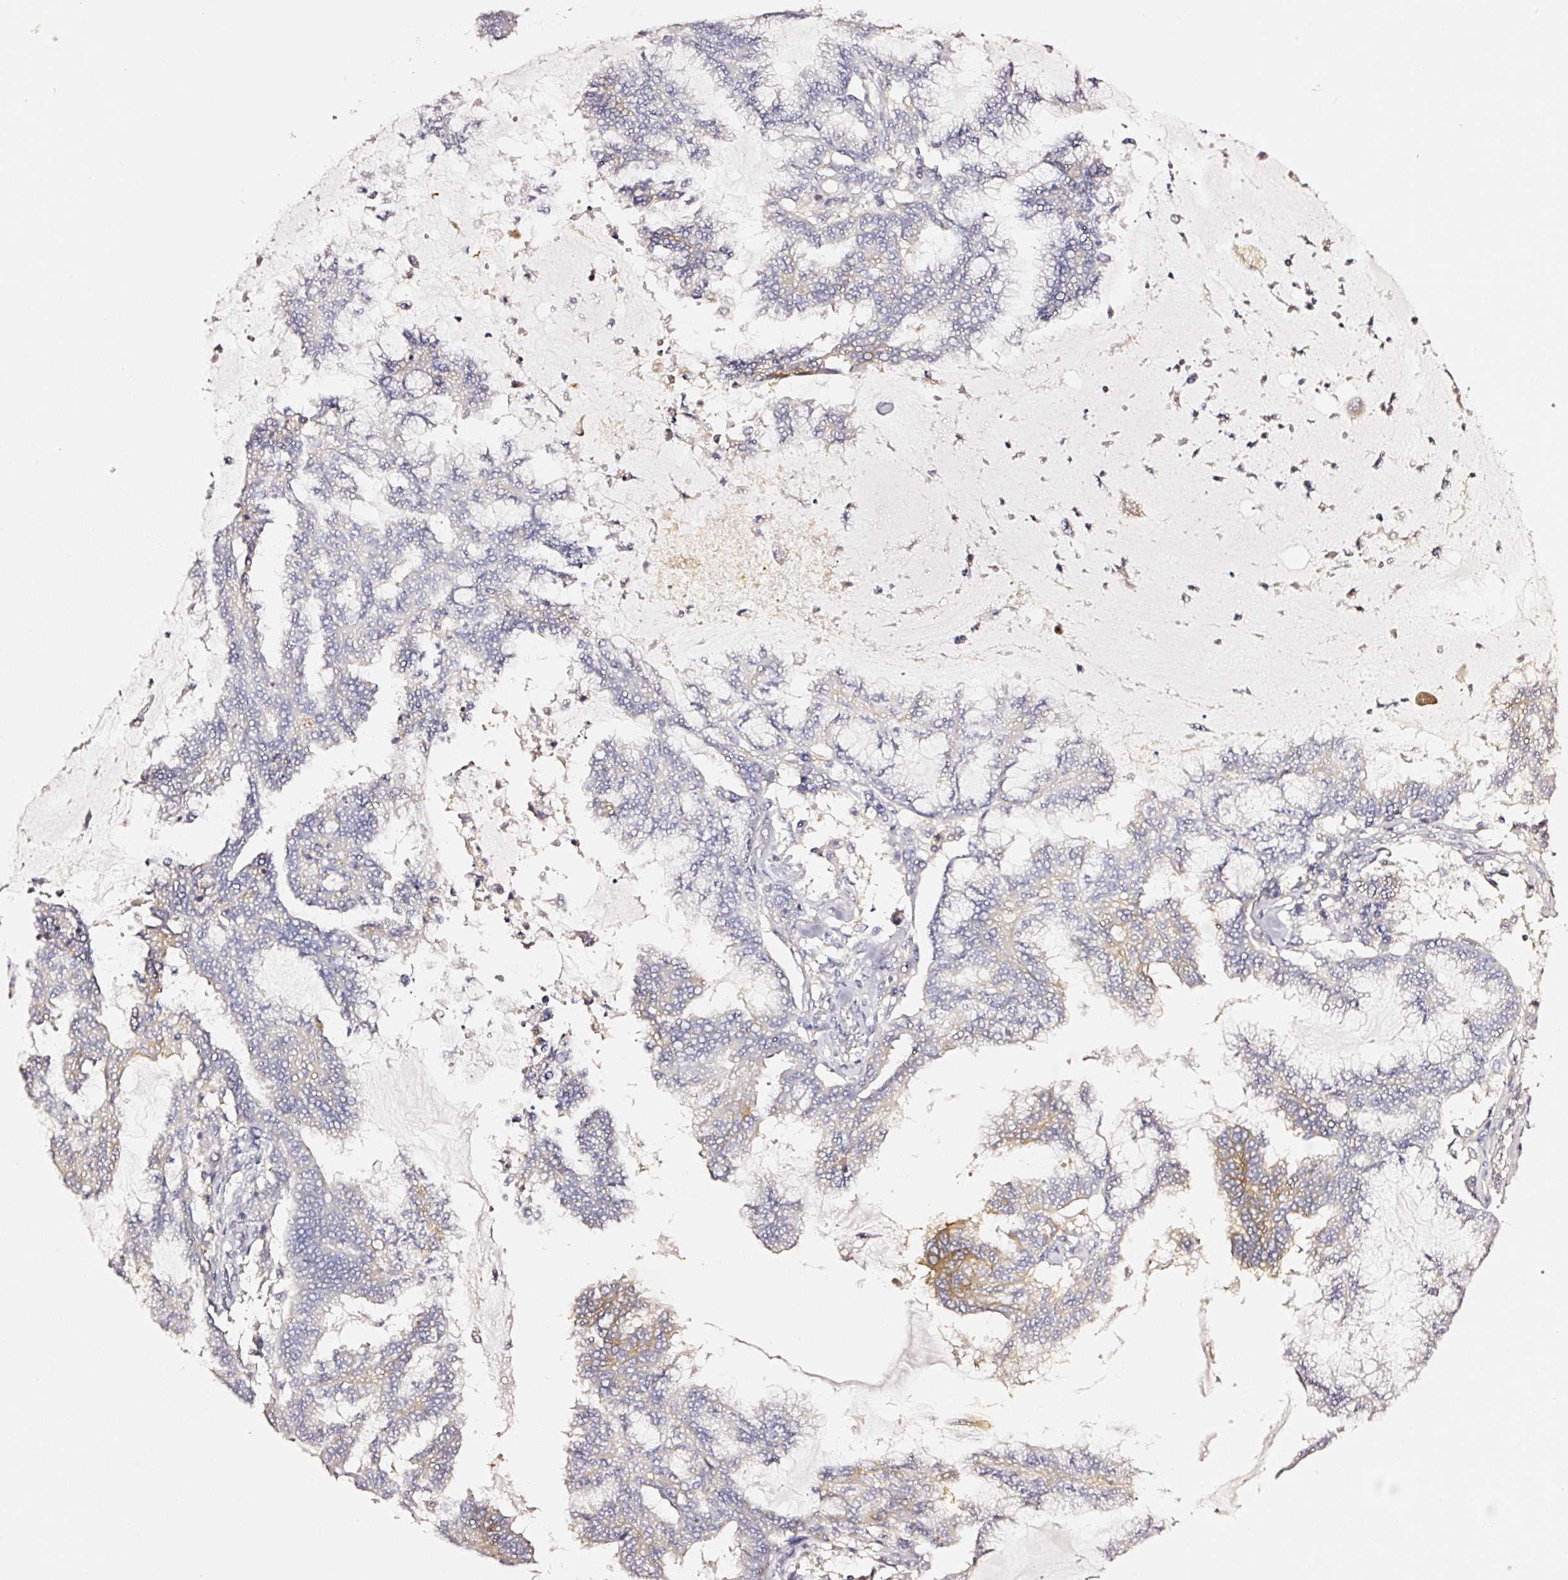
{"staining": {"intensity": "moderate", "quantity": "<25%", "location": "cytoplasmic/membranous"}, "tissue": "endometrial cancer", "cell_type": "Tumor cells", "image_type": "cancer", "snomed": [{"axis": "morphology", "description": "Adenocarcinoma, NOS"}, {"axis": "topography", "description": "Endometrium"}], "caption": "About <25% of tumor cells in adenocarcinoma (endometrial) demonstrate moderate cytoplasmic/membranous protein expression as visualized by brown immunohistochemical staining.", "gene": "CD47", "patient": {"sex": "female", "age": 86}}